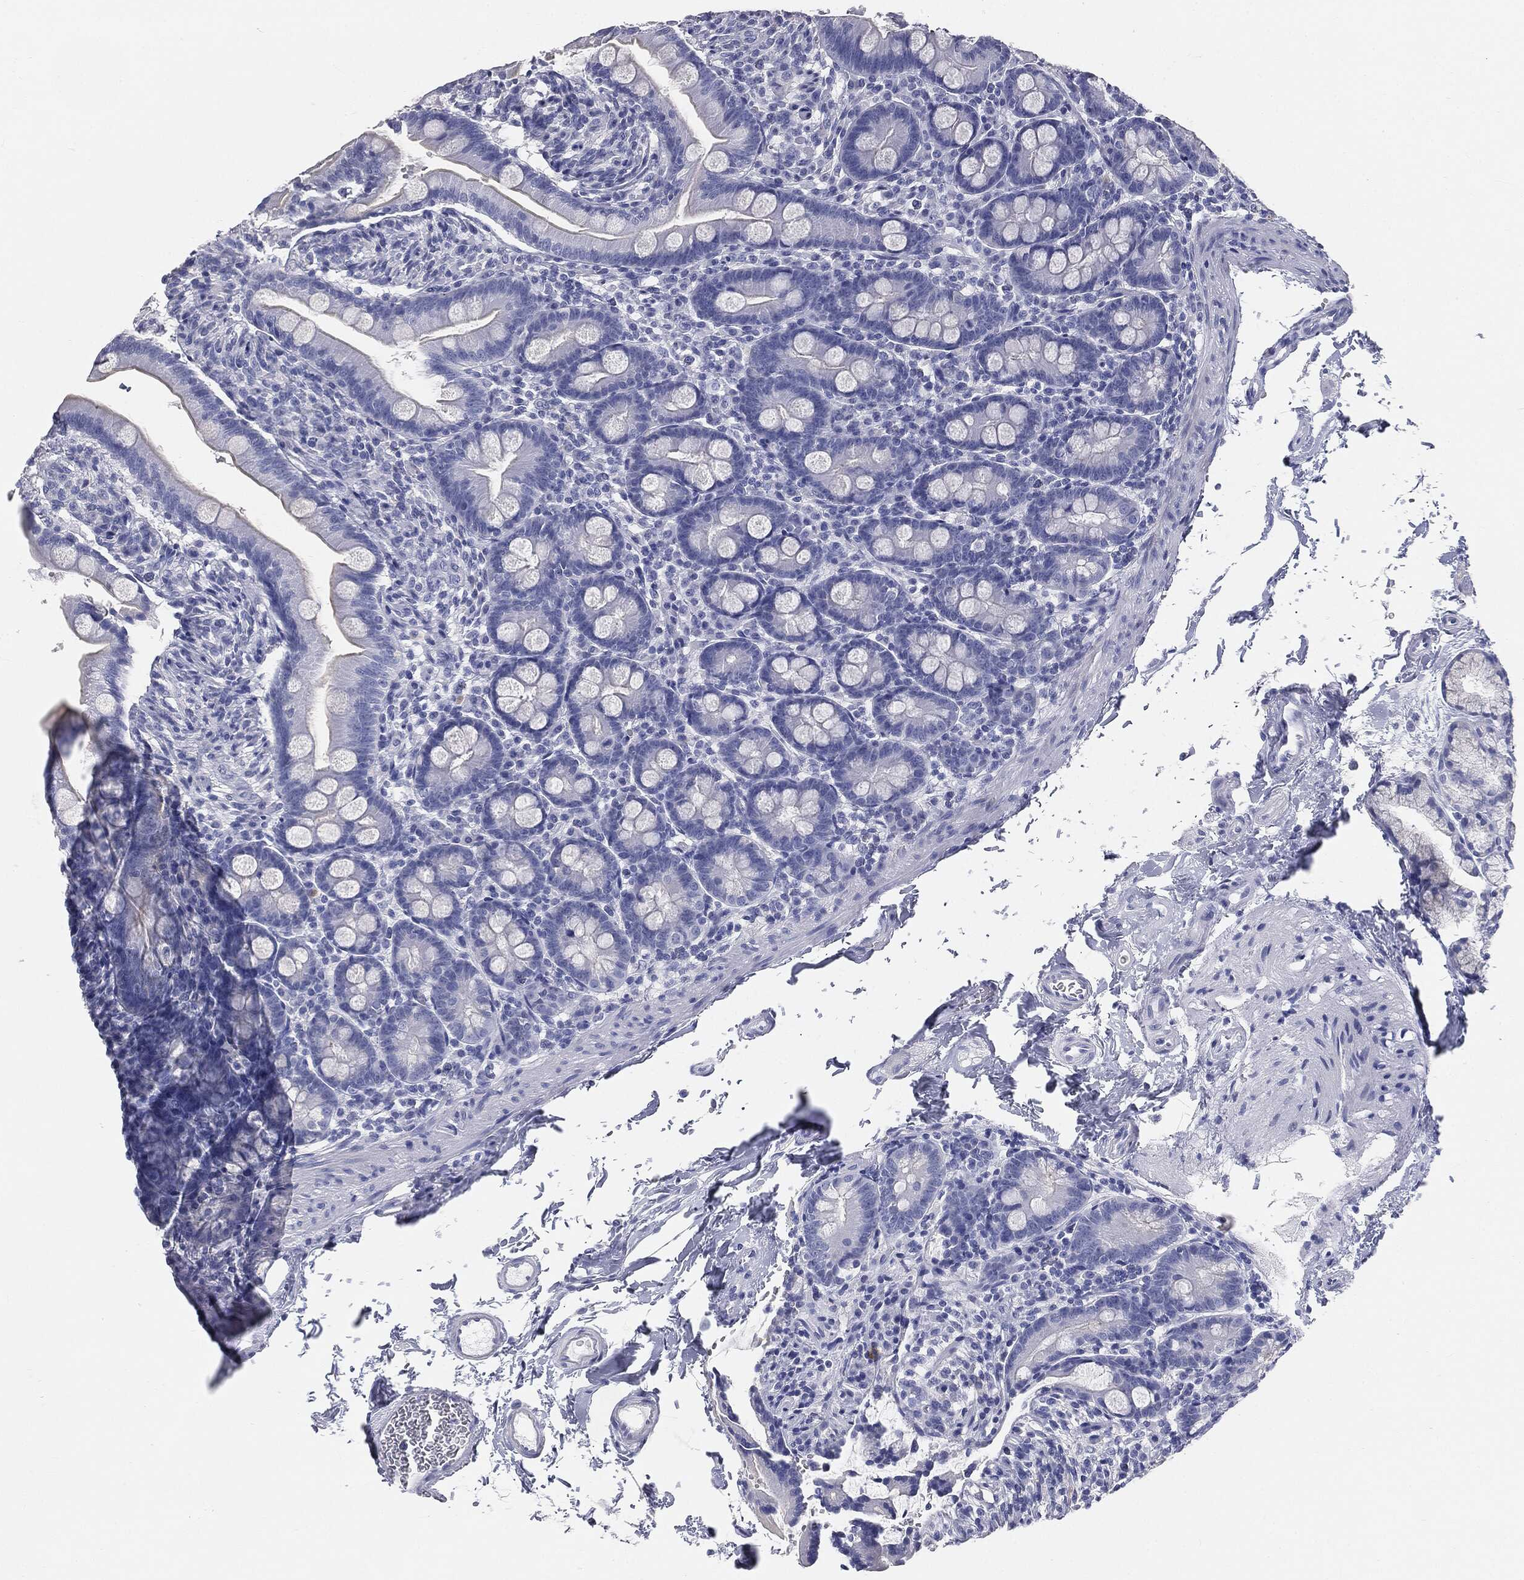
{"staining": {"intensity": "negative", "quantity": "none", "location": "none"}, "tissue": "small intestine", "cell_type": "Glandular cells", "image_type": "normal", "snomed": [{"axis": "morphology", "description": "Normal tissue, NOS"}, {"axis": "topography", "description": "Small intestine"}], "caption": "DAB immunohistochemical staining of normal small intestine demonstrates no significant positivity in glandular cells. The staining was performed using DAB (3,3'-diaminobenzidine) to visualize the protein expression in brown, while the nuclei were stained in blue with hematoxylin (Magnification: 20x).", "gene": "CUZD1", "patient": {"sex": "female", "age": 44}}